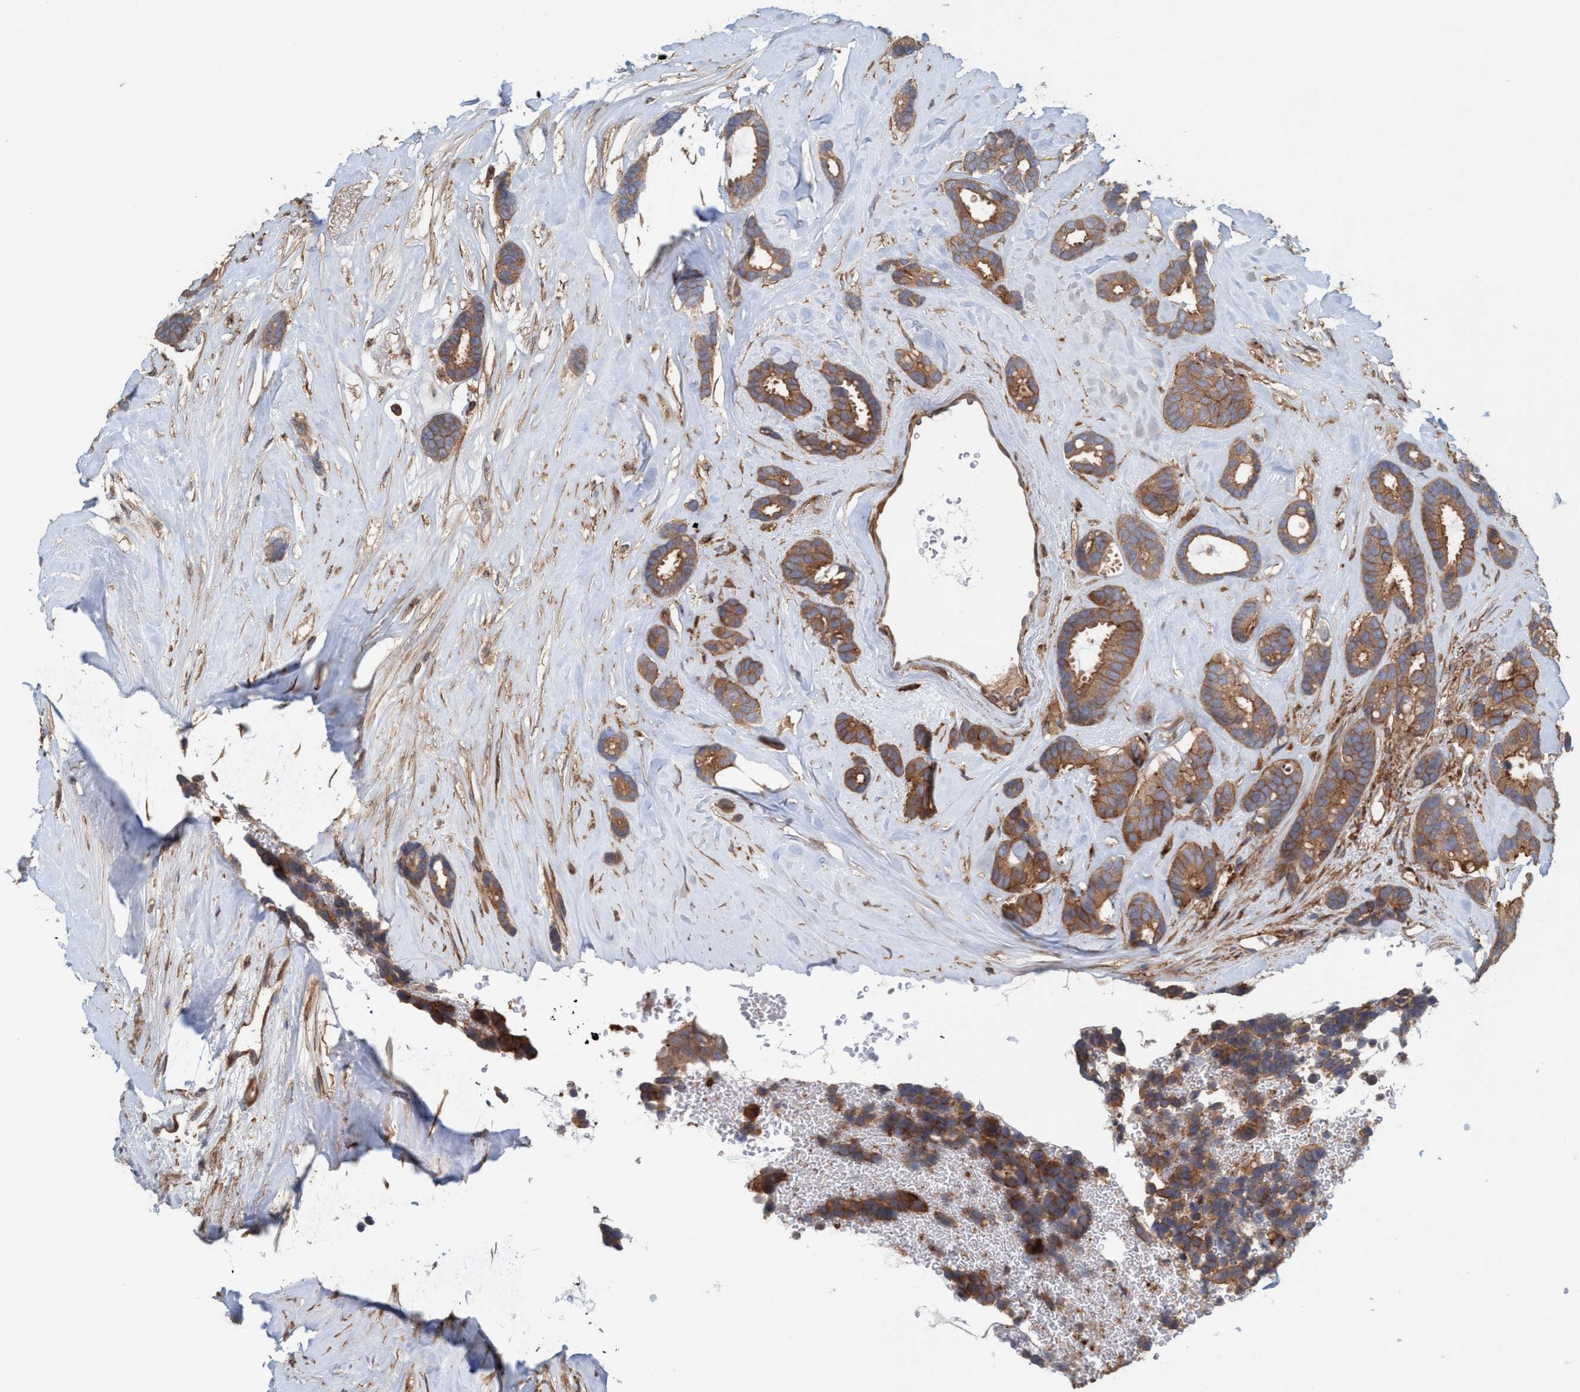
{"staining": {"intensity": "strong", "quantity": ">75%", "location": "cytoplasmic/membranous"}, "tissue": "breast cancer", "cell_type": "Tumor cells", "image_type": "cancer", "snomed": [{"axis": "morphology", "description": "Duct carcinoma"}, {"axis": "topography", "description": "Breast"}], "caption": "There is high levels of strong cytoplasmic/membranous staining in tumor cells of breast cancer (infiltrating ductal carcinoma), as demonstrated by immunohistochemical staining (brown color).", "gene": "SPECC1", "patient": {"sex": "female", "age": 87}}